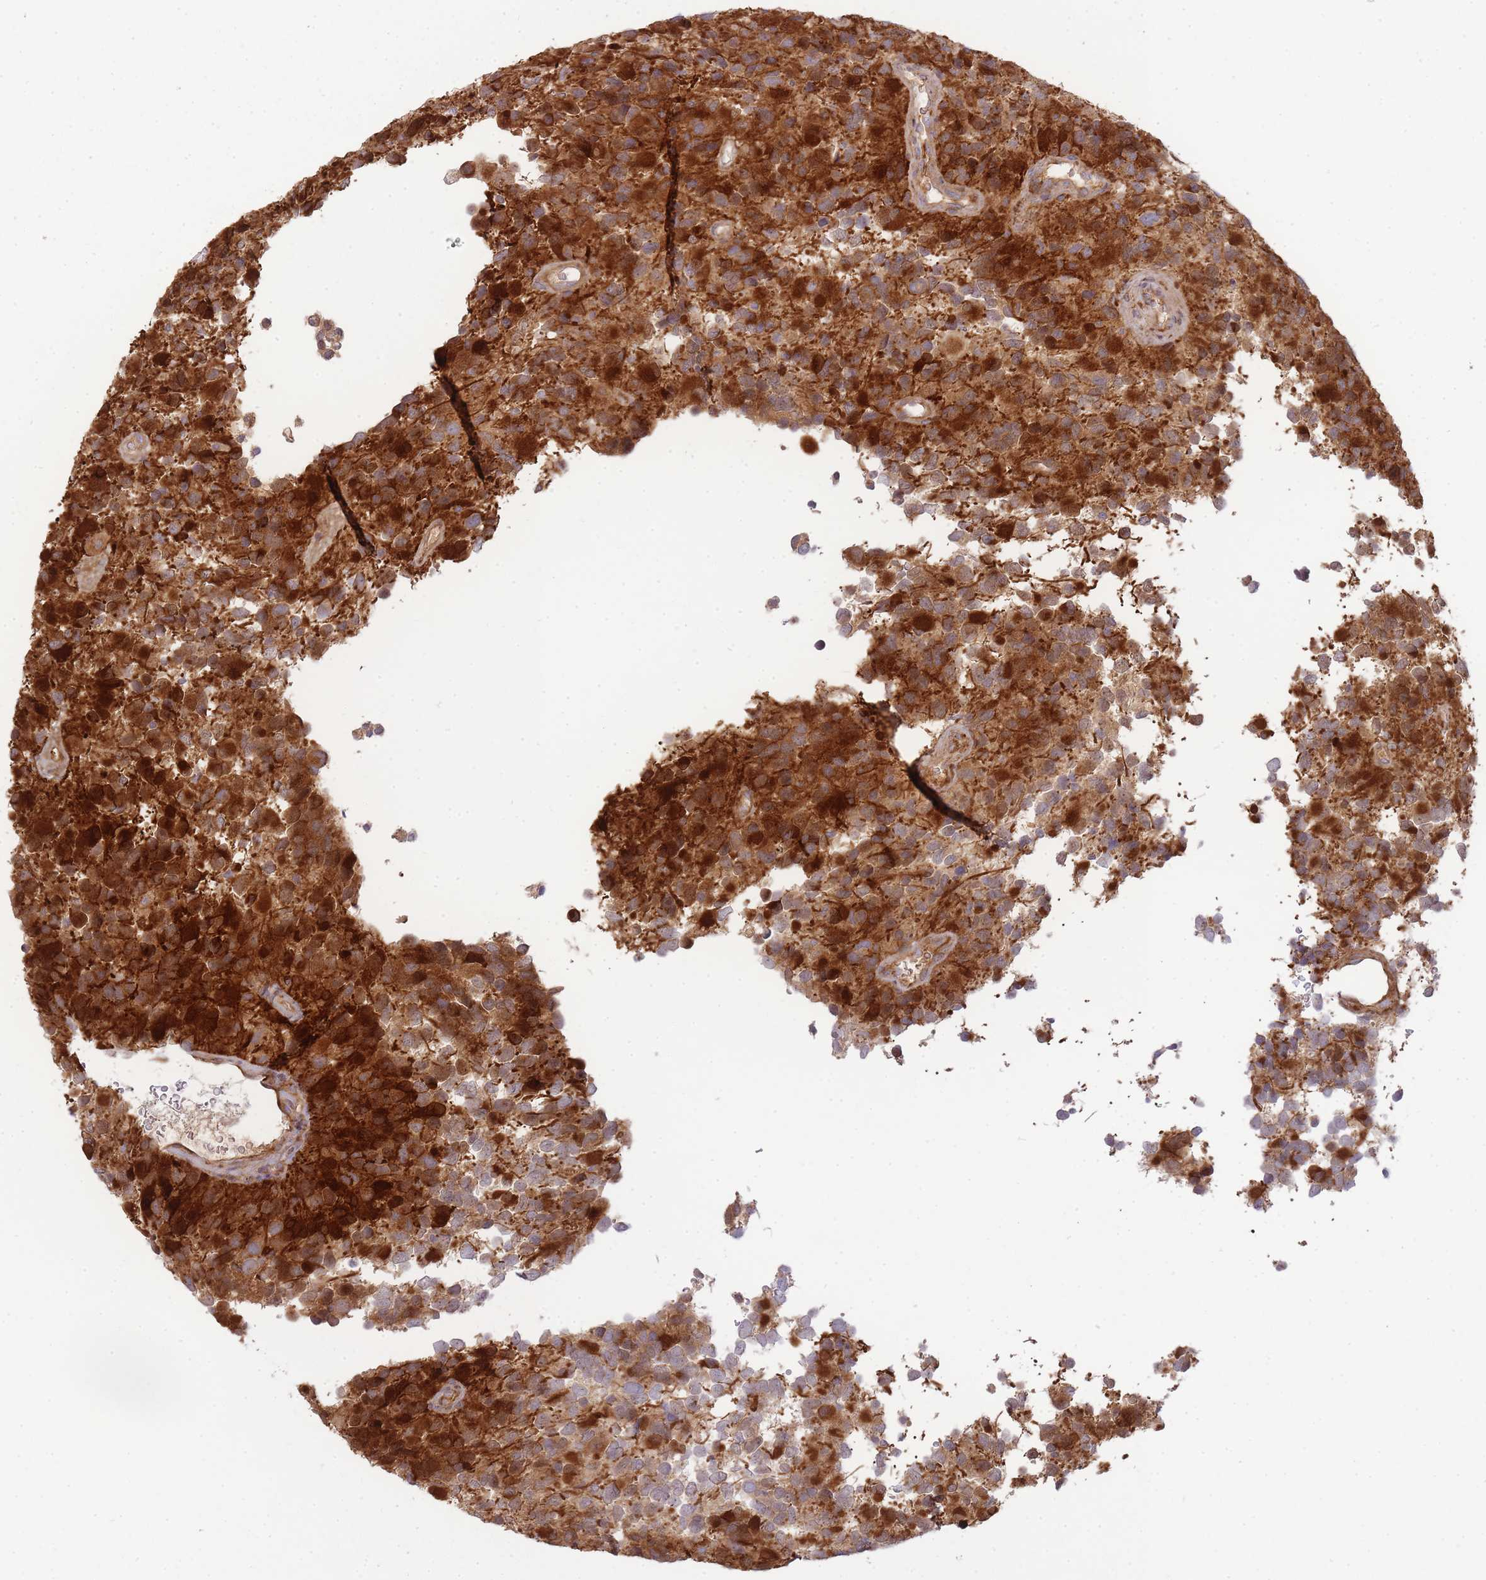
{"staining": {"intensity": "moderate", "quantity": "25%-75%", "location": "cytoplasmic/membranous"}, "tissue": "glioma", "cell_type": "Tumor cells", "image_type": "cancer", "snomed": [{"axis": "morphology", "description": "Glioma, malignant, High grade"}, {"axis": "topography", "description": "Brain"}], "caption": "Brown immunohistochemical staining in human high-grade glioma (malignant) reveals moderate cytoplasmic/membranous staining in approximately 25%-75% of tumor cells.", "gene": "PPP3R2", "patient": {"sex": "male", "age": 77}}